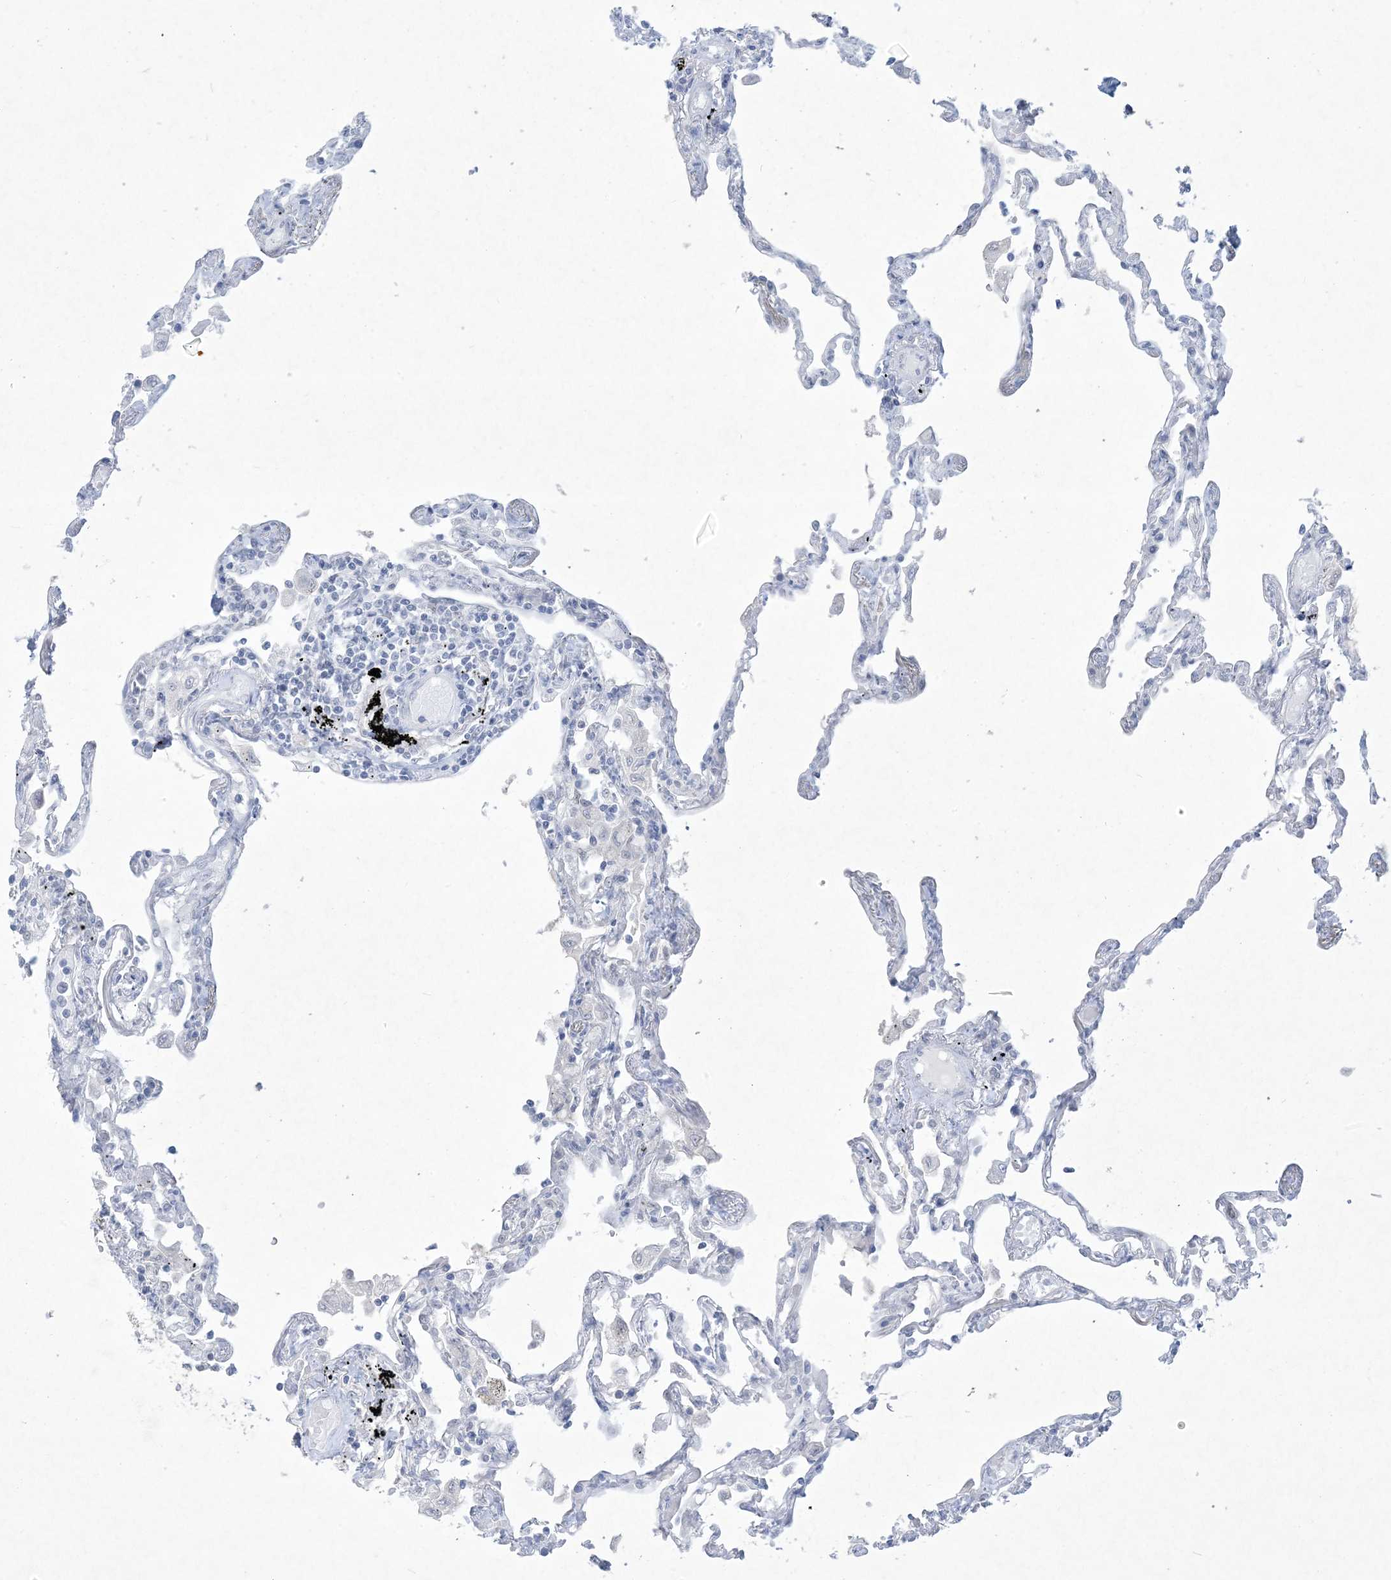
{"staining": {"intensity": "negative", "quantity": "none", "location": "none"}, "tissue": "lung", "cell_type": "Alveolar cells", "image_type": "normal", "snomed": [{"axis": "morphology", "description": "Normal tissue, NOS"}, {"axis": "topography", "description": "Lung"}], "caption": "Immunohistochemical staining of benign lung displays no significant staining in alveolar cells. (DAB immunohistochemistry (IHC) visualized using brightfield microscopy, high magnification).", "gene": "HOMEZ", "patient": {"sex": "female", "age": 67}}